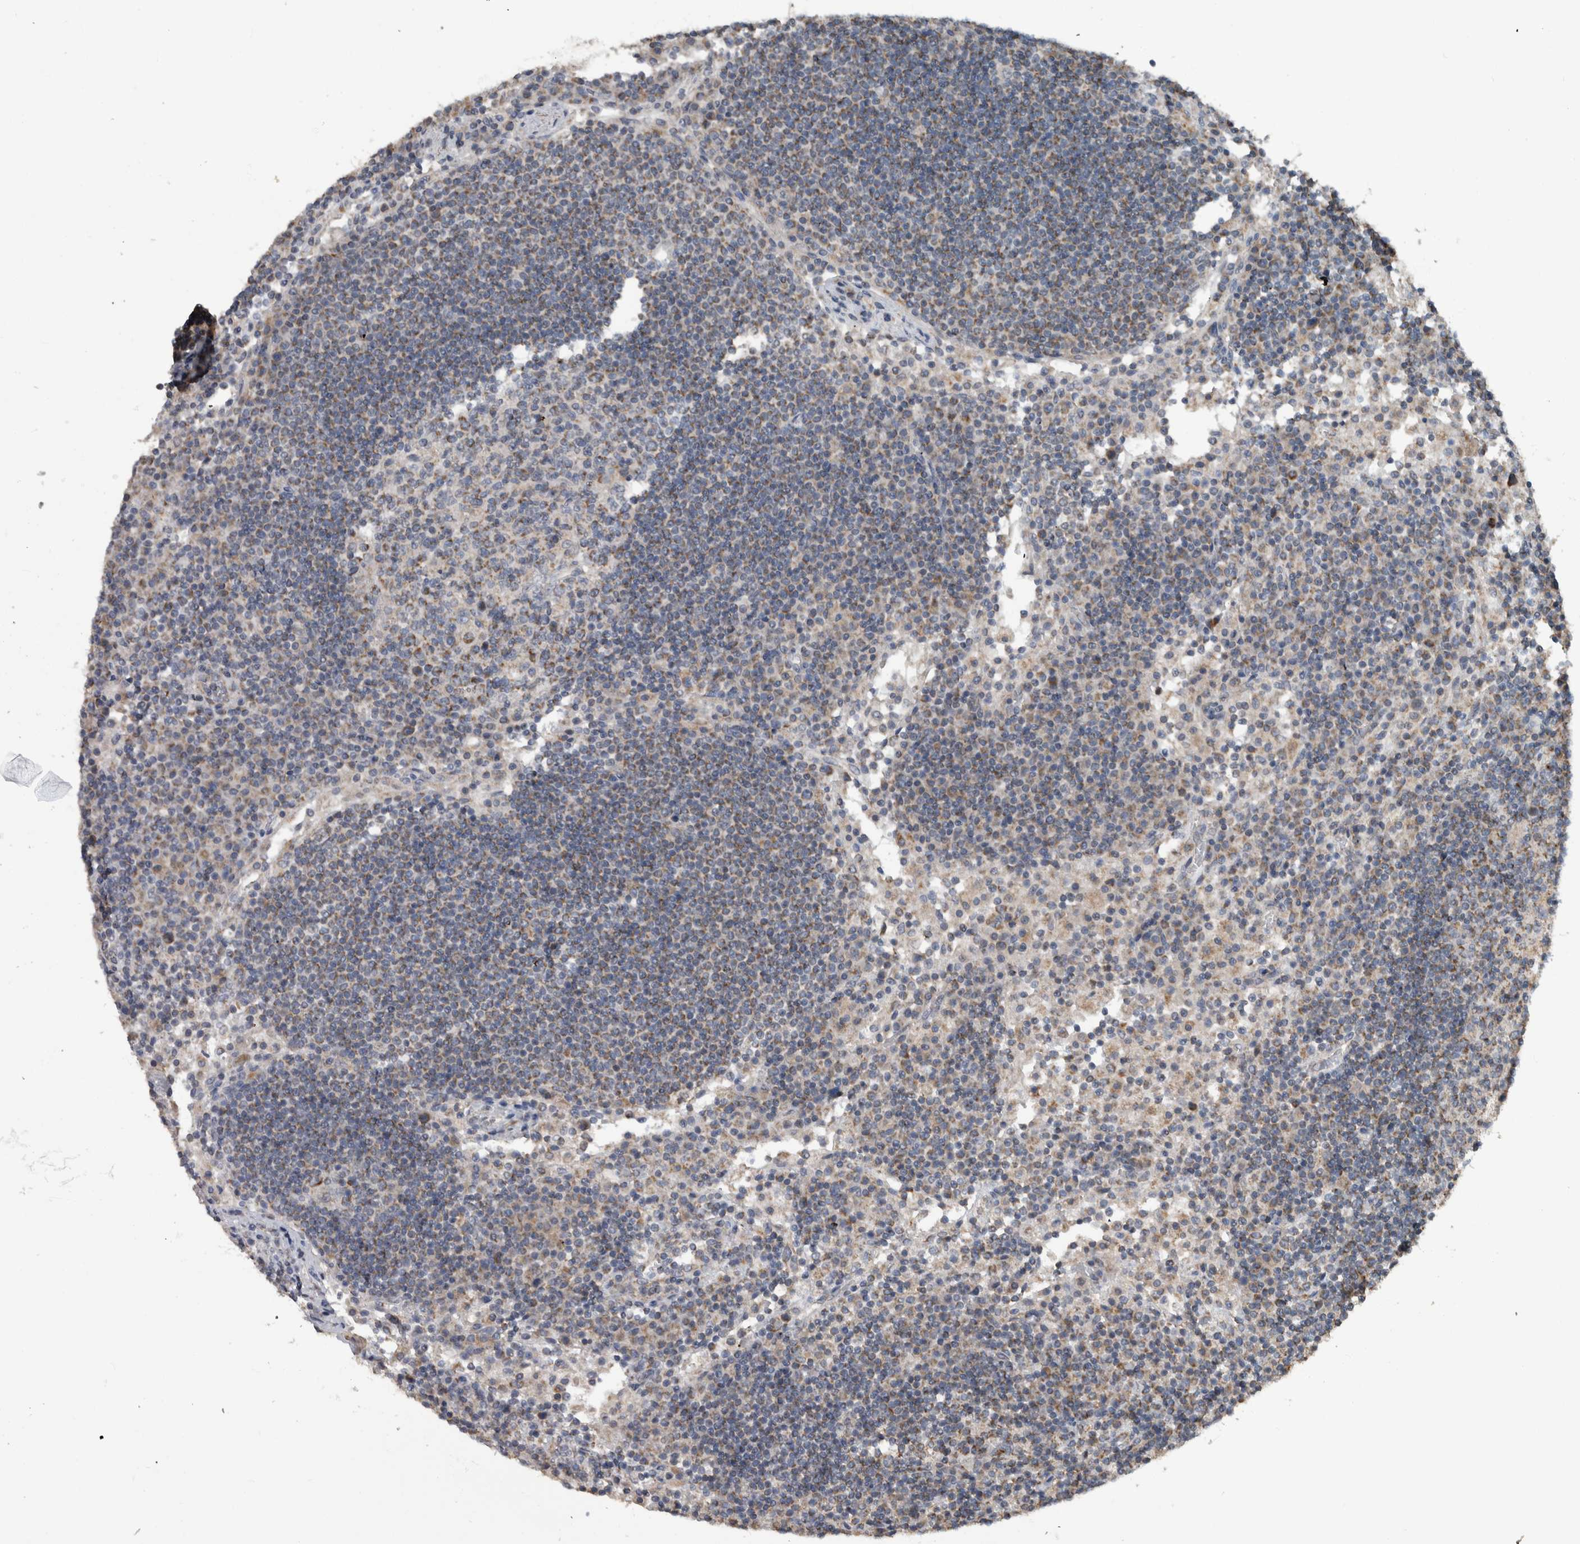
{"staining": {"intensity": "moderate", "quantity": "<25%", "location": "cytoplasmic/membranous"}, "tissue": "lymph node", "cell_type": "Germinal center cells", "image_type": "normal", "snomed": [{"axis": "morphology", "description": "Normal tissue, NOS"}, {"axis": "topography", "description": "Lymph node"}], "caption": "This micrograph exhibits immunohistochemistry (IHC) staining of unremarkable human lymph node, with low moderate cytoplasmic/membranous staining in about <25% of germinal center cells.", "gene": "ARMC1", "patient": {"sex": "female", "age": 53}}